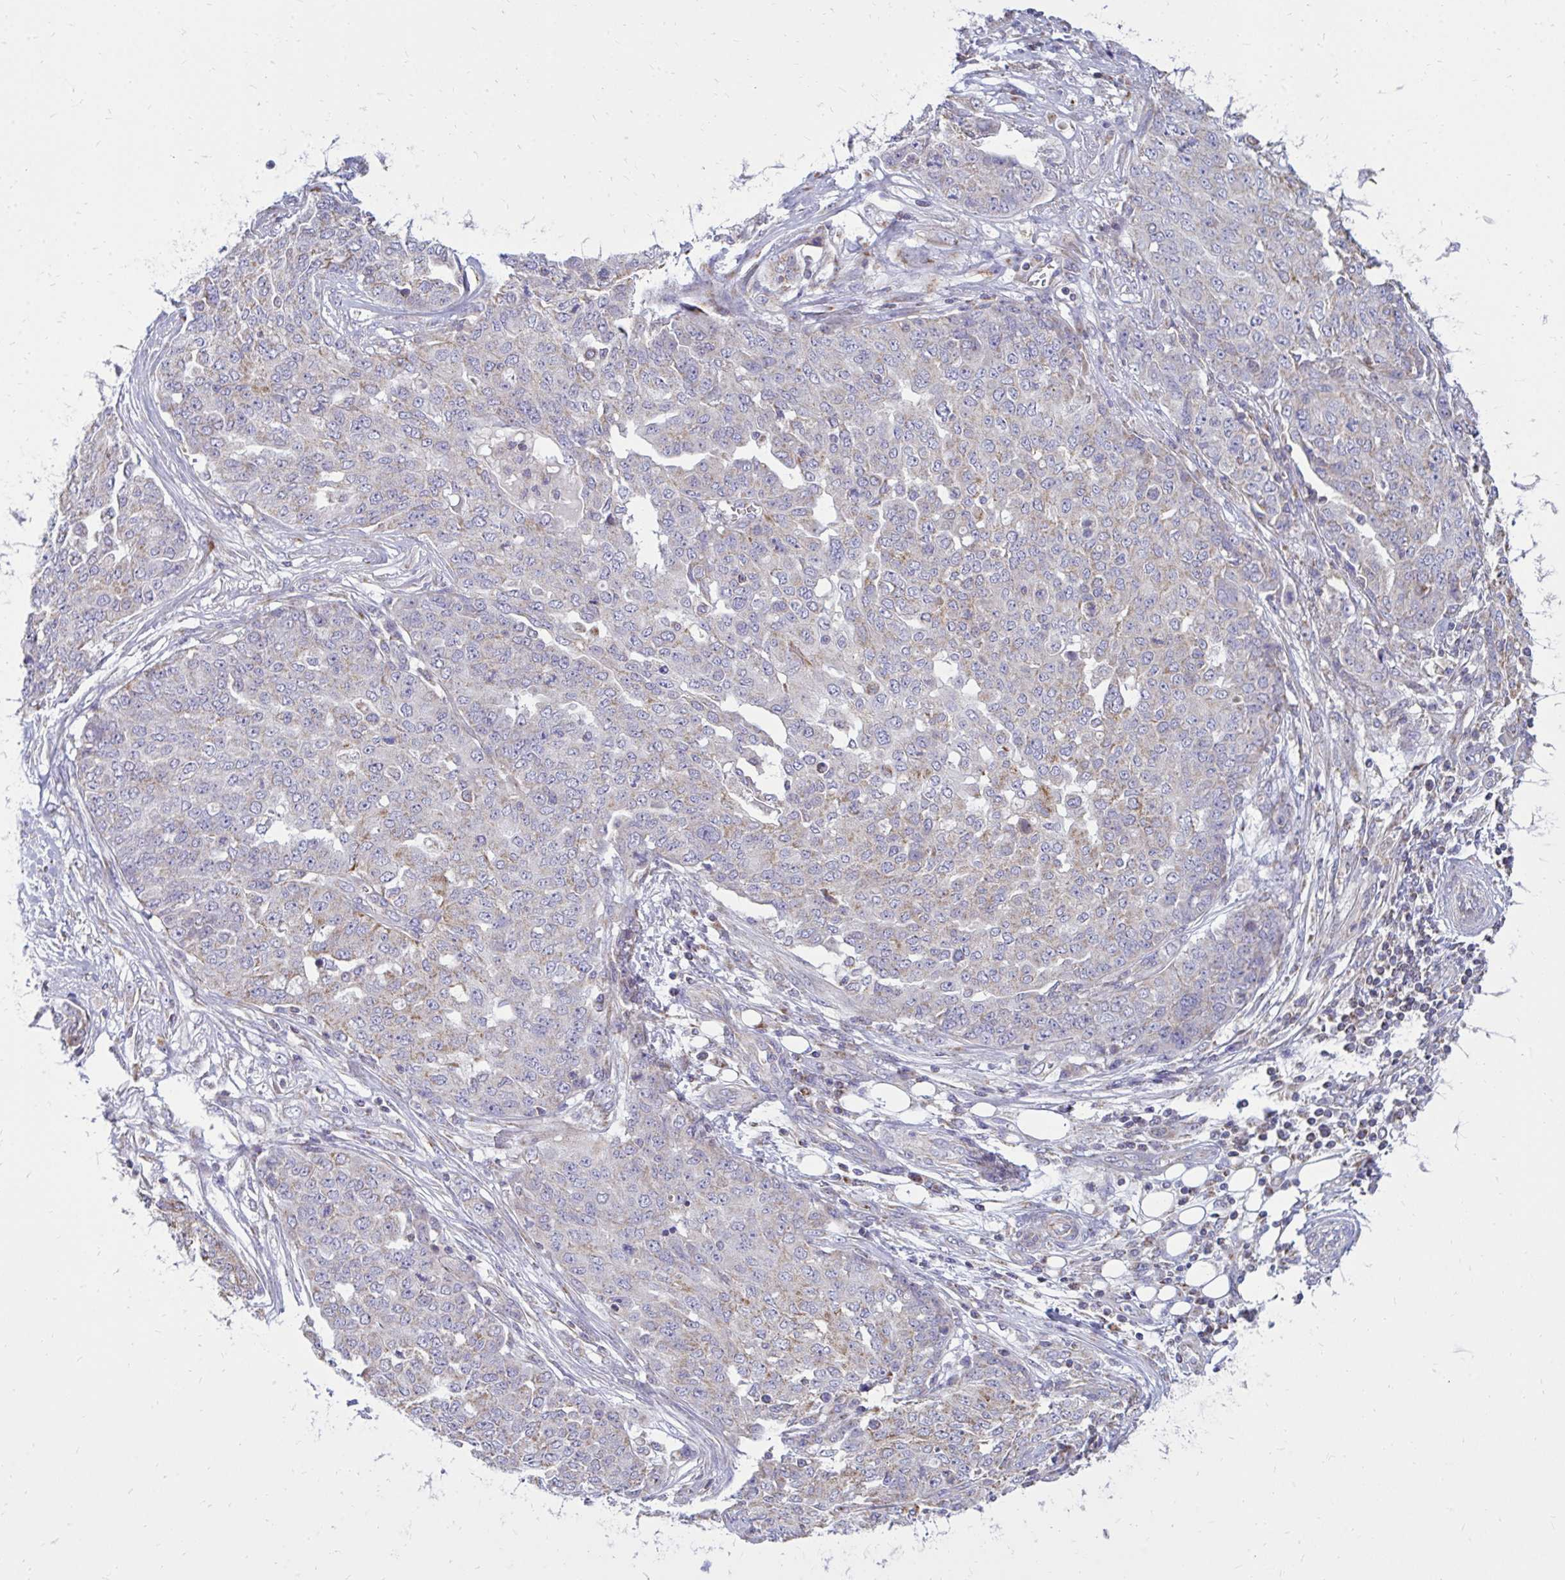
{"staining": {"intensity": "moderate", "quantity": "<25%", "location": "cytoplasmic/membranous"}, "tissue": "ovarian cancer", "cell_type": "Tumor cells", "image_type": "cancer", "snomed": [{"axis": "morphology", "description": "Cystadenocarcinoma, serous, NOS"}, {"axis": "topography", "description": "Soft tissue"}, {"axis": "topography", "description": "Ovary"}], "caption": "A histopathology image of human ovarian serous cystadenocarcinoma stained for a protein shows moderate cytoplasmic/membranous brown staining in tumor cells.", "gene": "OR10R2", "patient": {"sex": "female", "age": 57}}